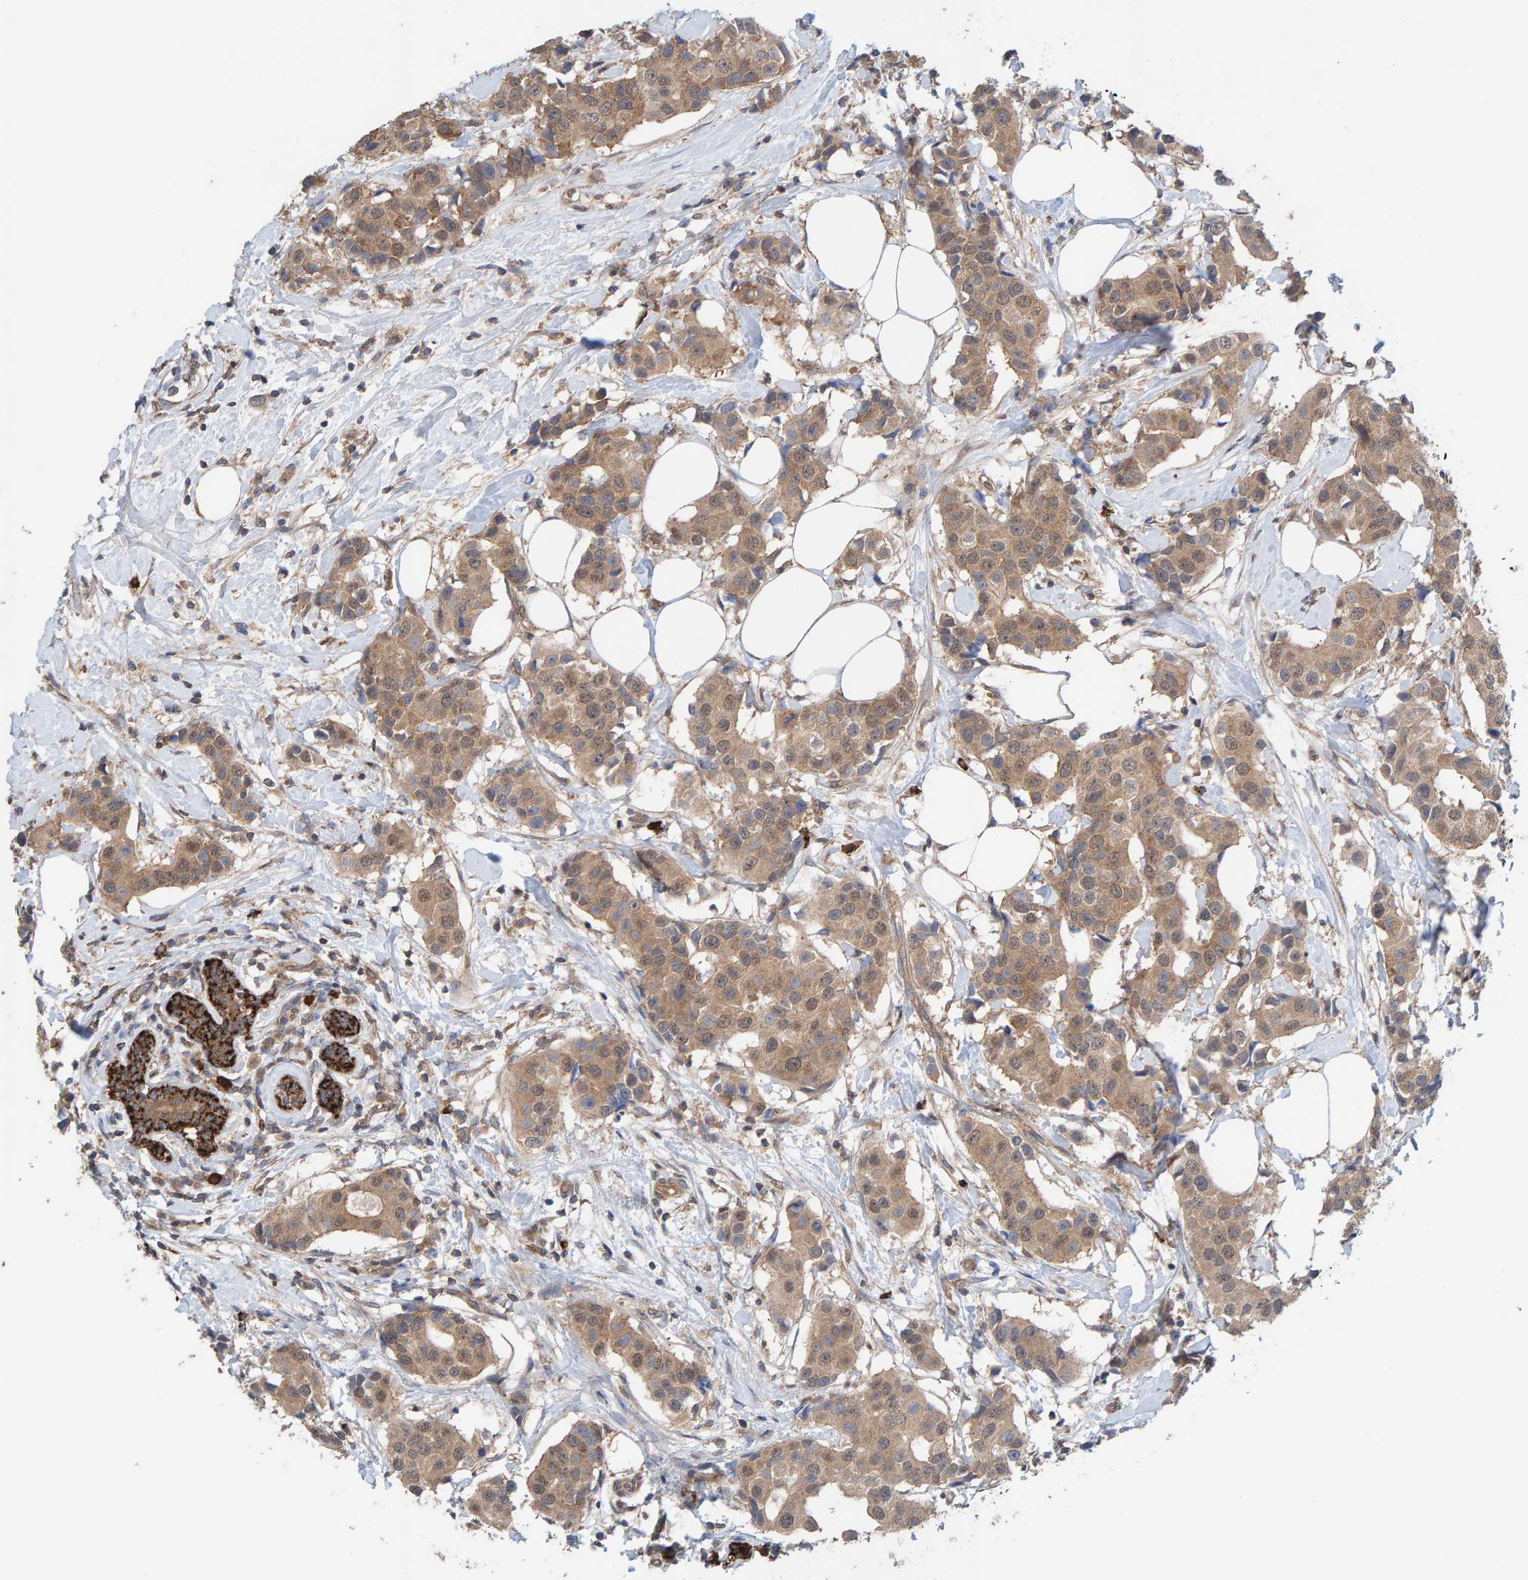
{"staining": {"intensity": "weak", "quantity": ">75%", "location": "cytoplasmic/membranous"}, "tissue": "breast cancer", "cell_type": "Tumor cells", "image_type": "cancer", "snomed": [{"axis": "morphology", "description": "Normal tissue, NOS"}, {"axis": "morphology", "description": "Duct carcinoma"}, {"axis": "topography", "description": "Breast"}], "caption": "Breast cancer stained with IHC demonstrates weak cytoplasmic/membranous positivity in approximately >75% of tumor cells. (Brightfield microscopy of DAB IHC at high magnification).", "gene": "LRSAM1", "patient": {"sex": "female", "age": 39}}